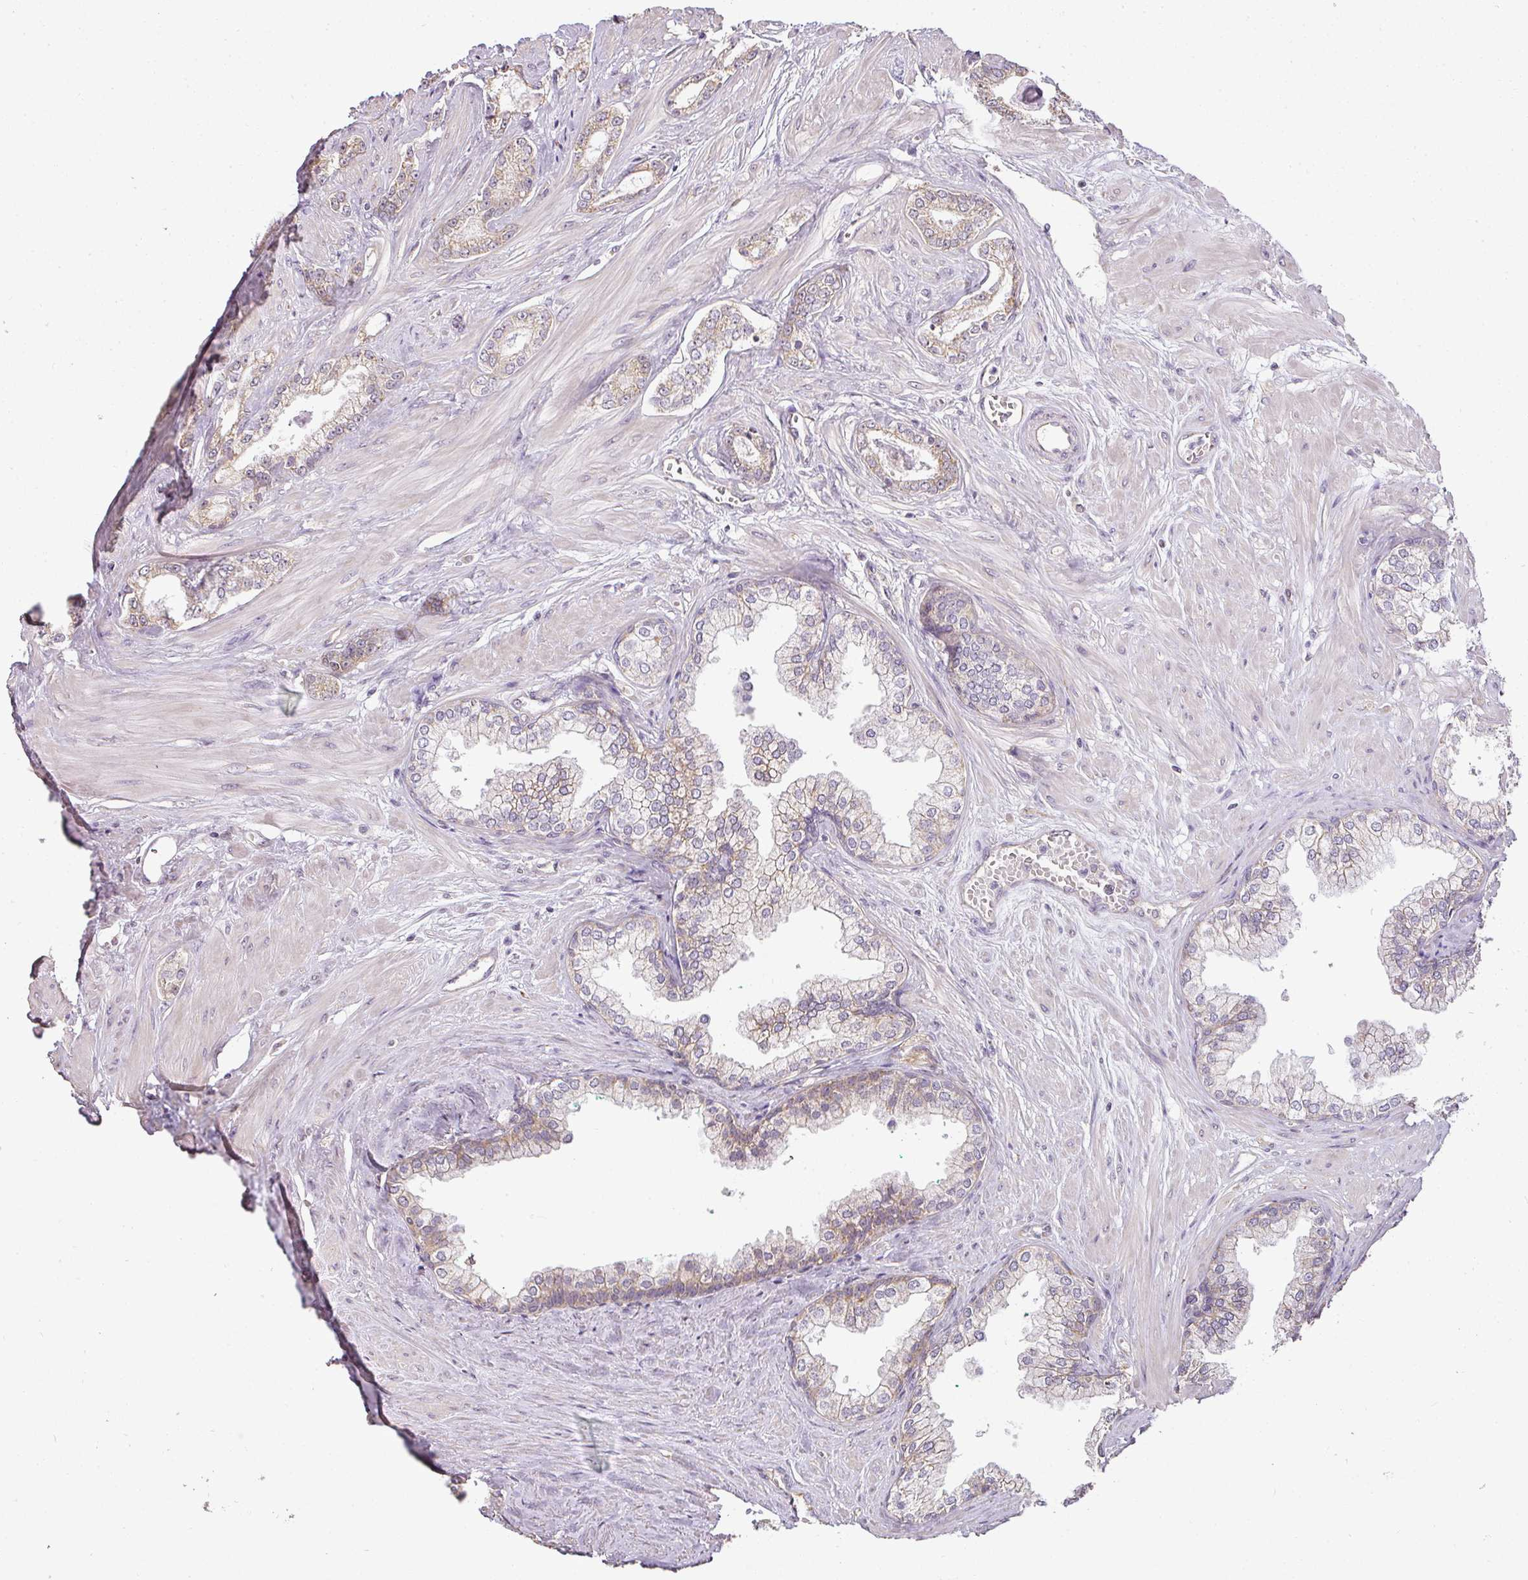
{"staining": {"intensity": "weak", "quantity": ">75%", "location": "cytoplasmic/membranous"}, "tissue": "prostate cancer", "cell_type": "Tumor cells", "image_type": "cancer", "snomed": [{"axis": "morphology", "description": "Adenocarcinoma, Low grade"}, {"axis": "topography", "description": "Prostate"}], "caption": "Weak cytoplasmic/membranous positivity for a protein is present in about >75% of tumor cells of adenocarcinoma (low-grade) (prostate) using immunohistochemistry (IHC).", "gene": "MYOM2", "patient": {"sex": "male", "age": 60}}